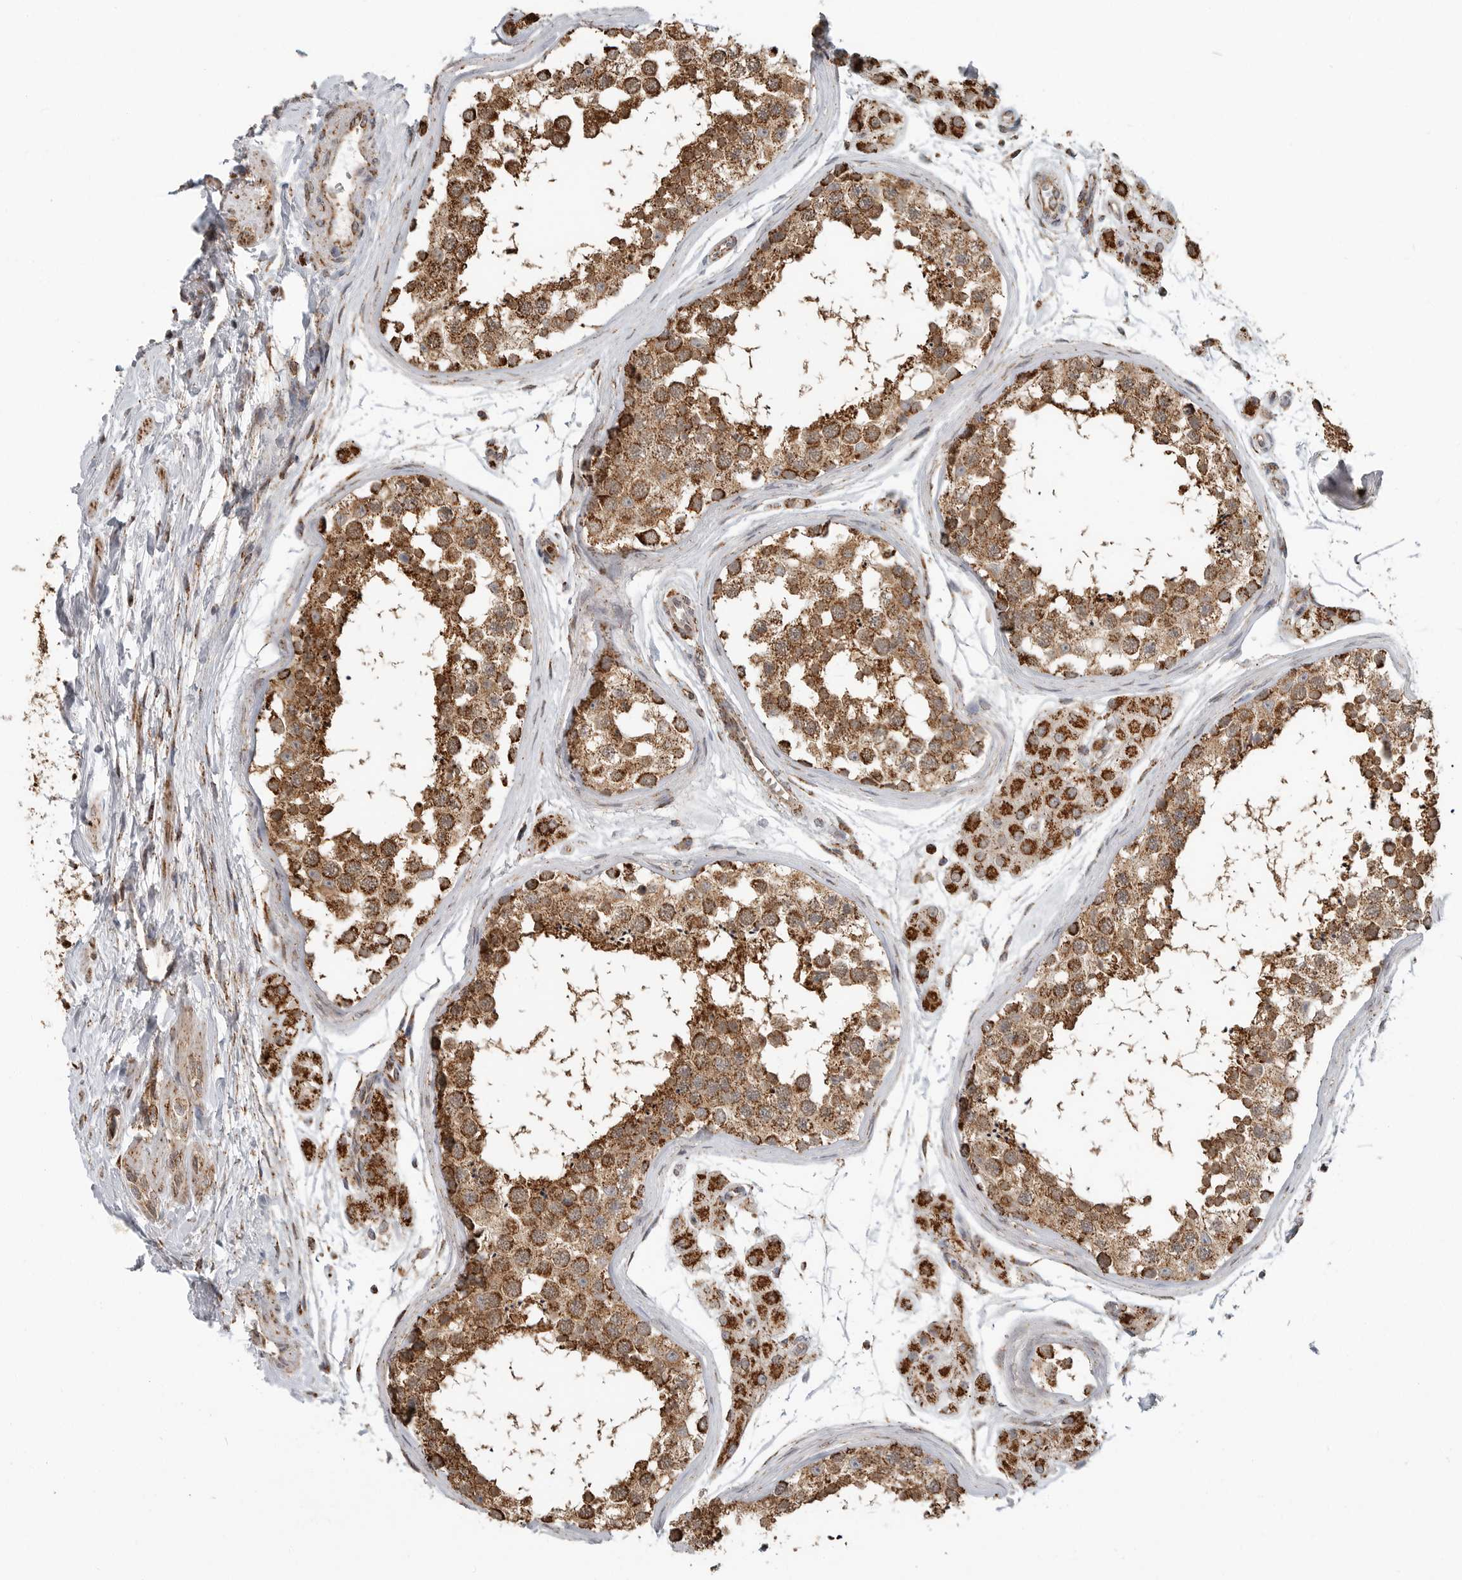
{"staining": {"intensity": "moderate", "quantity": ">75%", "location": "cytoplasmic/membranous"}, "tissue": "testis", "cell_type": "Cells in seminiferous ducts", "image_type": "normal", "snomed": [{"axis": "morphology", "description": "Normal tissue, NOS"}, {"axis": "topography", "description": "Testis"}], "caption": "Protein staining of benign testis demonstrates moderate cytoplasmic/membranous expression in approximately >75% of cells in seminiferous ducts.", "gene": "GCNT2", "patient": {"sex": "male", "age": 56}}